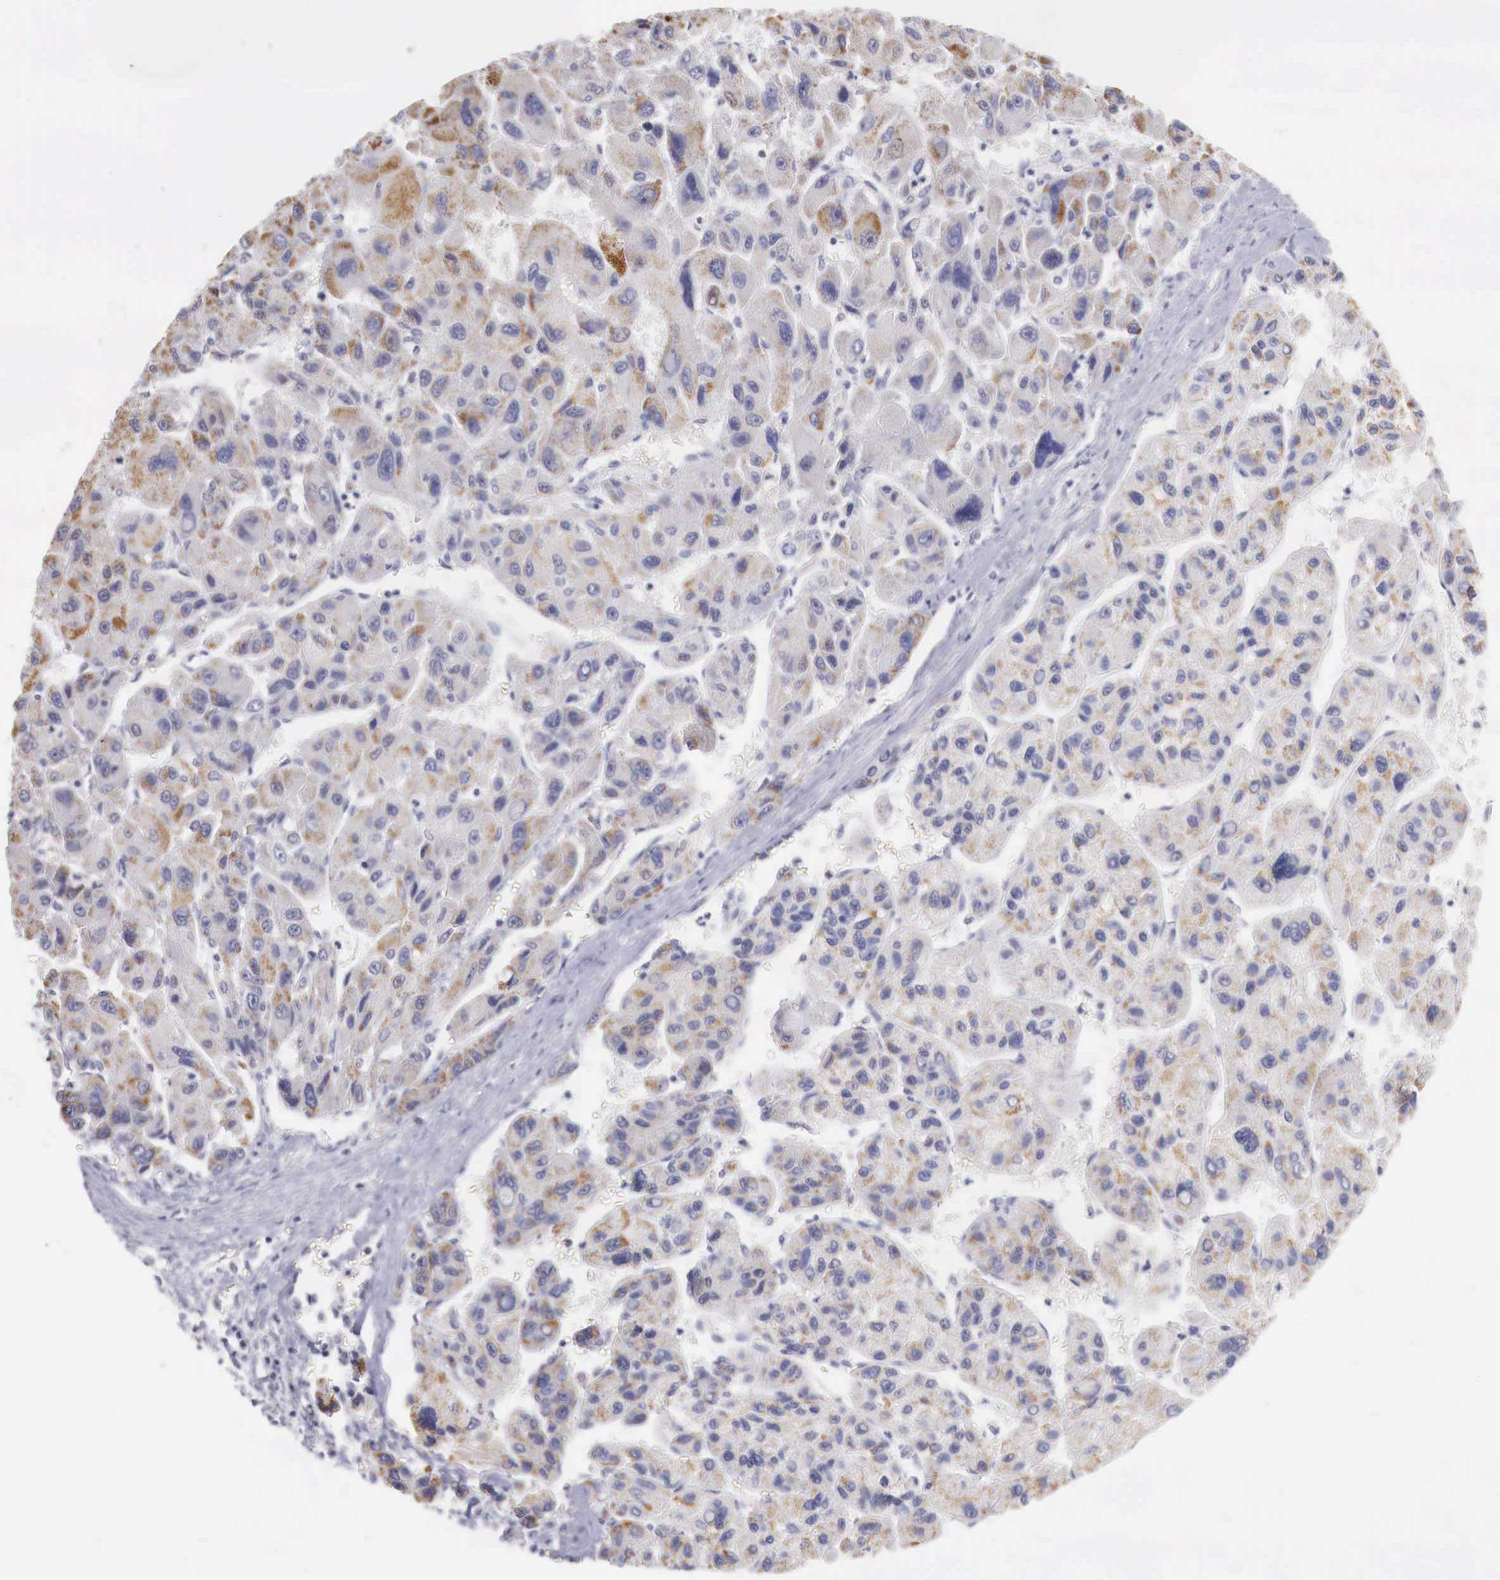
{"staining": {"intensity": "negative", "quantity": "none", "location": "none"}, "tissue": "liver cancer", "cell_type": "Tumor cells", "image_type": "cancer", "snomed": [{"axis": "morphology", "description": "Carcinoma, Hepatocellular, NOS"}, {"axis": "topography", "description": "Liver"}], "caption": "The immunohistochemistry histopathology image has no significant staining in tumor cells of liver cancer (hepatocellular carcinoma) tissue. Brightfield microscopy of immunohistochemistry (IHC) stained with DAB (3,3'-diaminobenzidine) (brown) and hematoxylin (blue), captured at high magnification.", "gene": "TRIM13", "patient": {"sex": "male", "age": 64}}